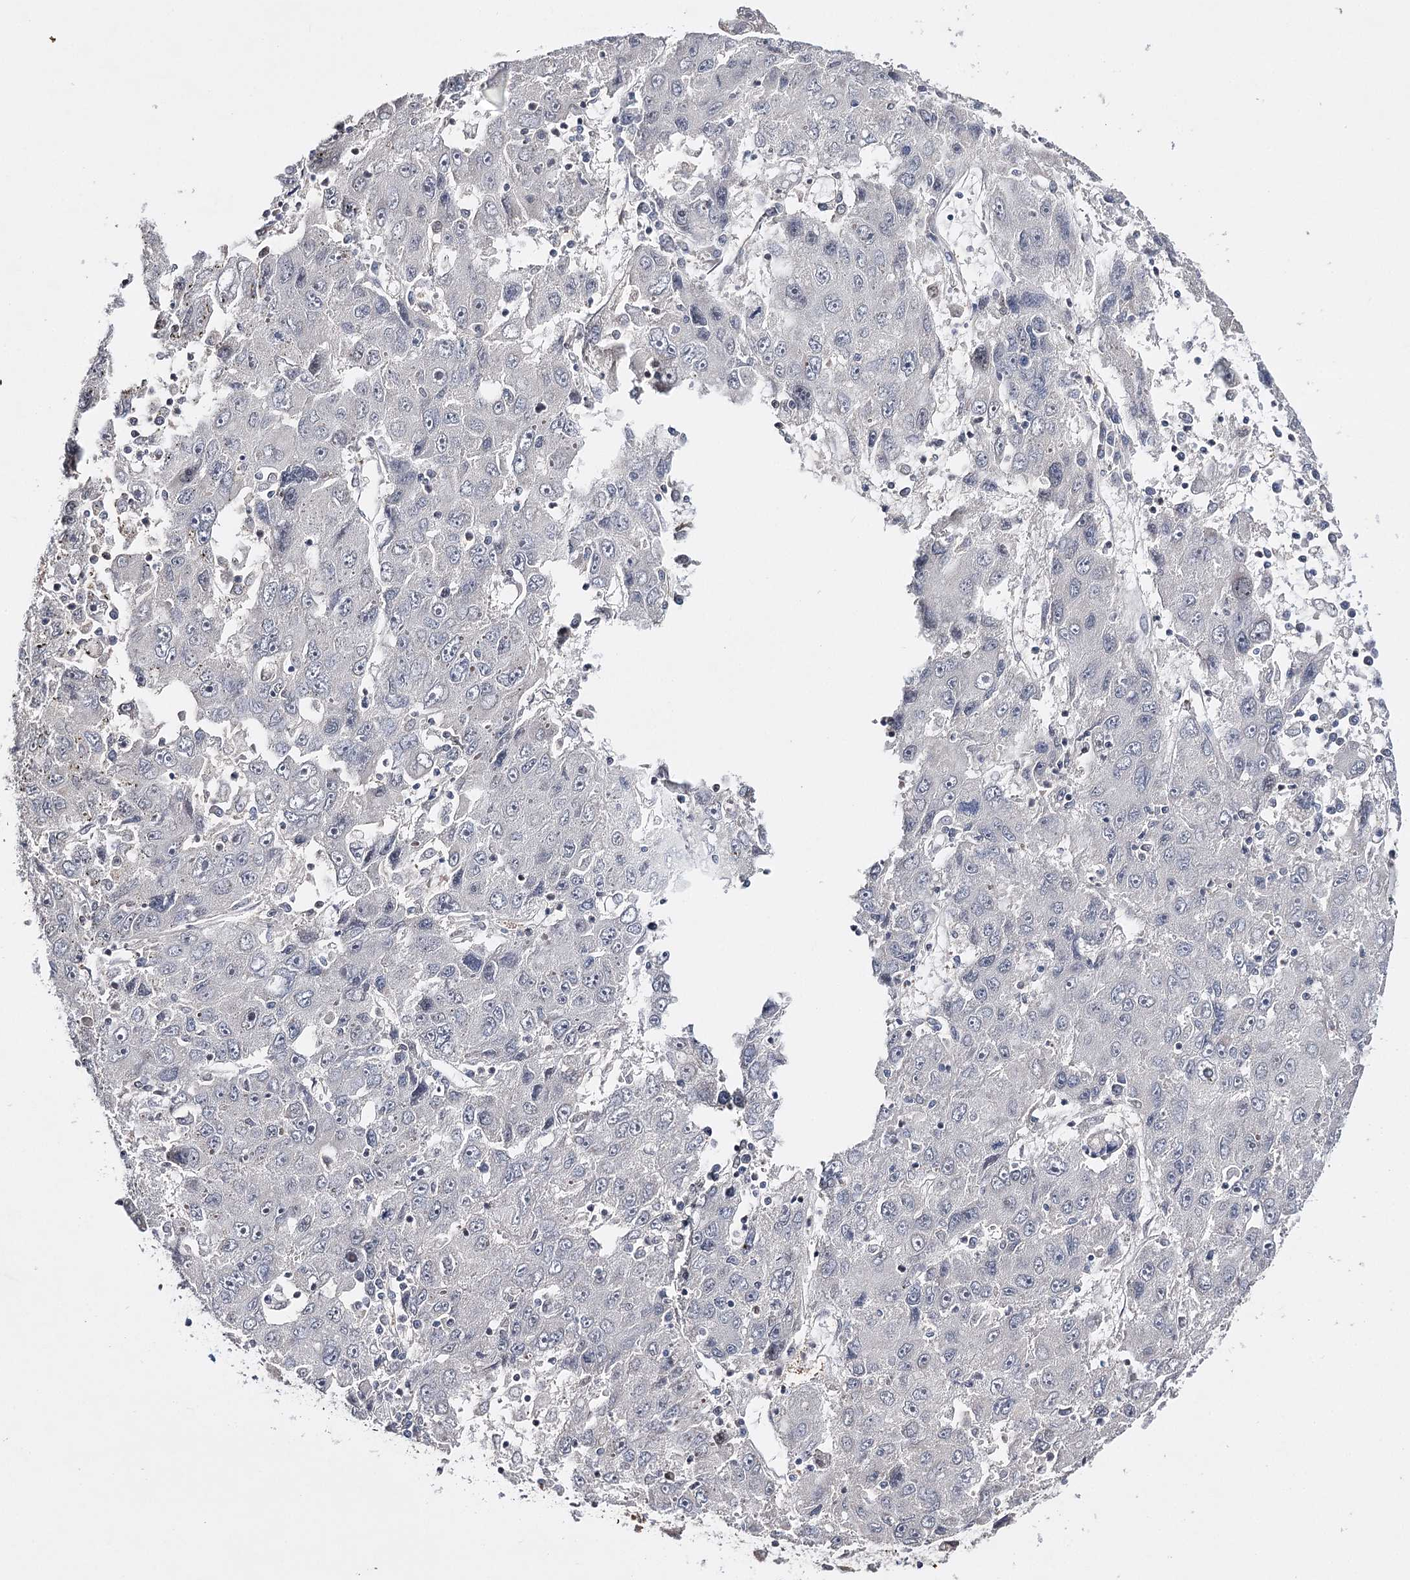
{"staining": {"intensity": "negative", "quantity": "none", "location": "none"}, "tissue": "liver cancer", "cell_type": "Tumor cells", "image_type": "cancer", "snomed": [{"axis": "morphology", "description": "Carcinoma, Hepatocellular, NOS"}, {"axis": "topography", "description": "Liver"}], "caption": "A photomicrograph of liver hepatocellular carcinoma stained for a protein exhibits no brown staining in tumor cells. (Immunohistochemistry, brightfield microscopy, high magnification).", "gene": "HSD11B2", "patient": {"sex": "male", "age": 49}}